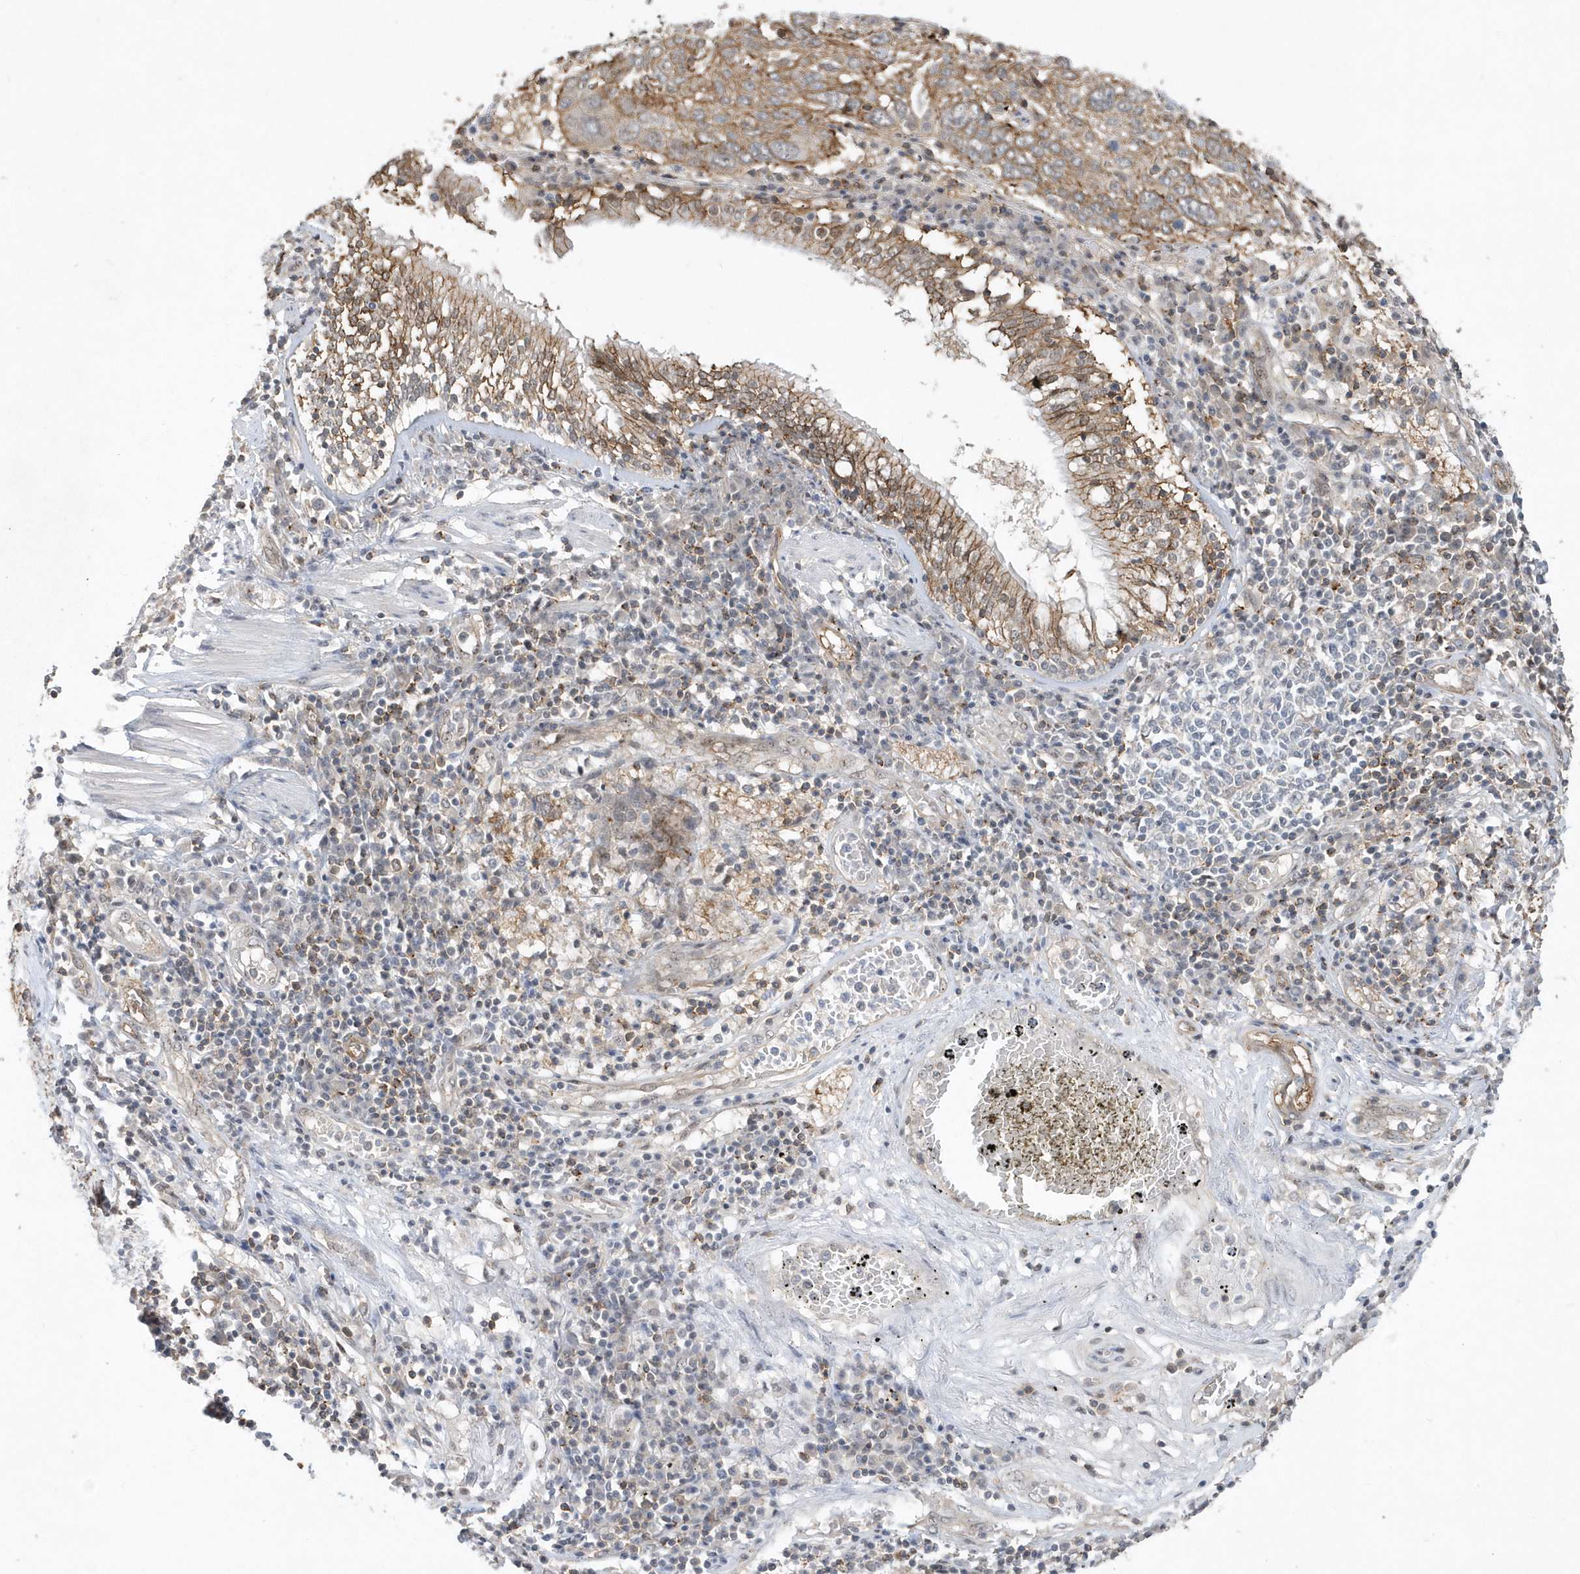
{"staining": {"intensity": "moderate", "quantity": "25%-75%", "location": "cytoplasmic/membranous"}, "tissue": "lung cancer", "cell_type": "Tumor cells", "image_type": "cancer", "snomed": [{"axis": "morphology", "description": "Squamous cell carcinoma, NOS"}, {"axis": "topography", "description": "Lung"}], "caption": "A medium amount of moderate cytoplasmic/membranous staining is seen in about 25%-75% of tumor cells in lung squamous cell carcinoma tissue.", "gene": "CRIP3", "patient": {"sex": "male", "age": 65}}